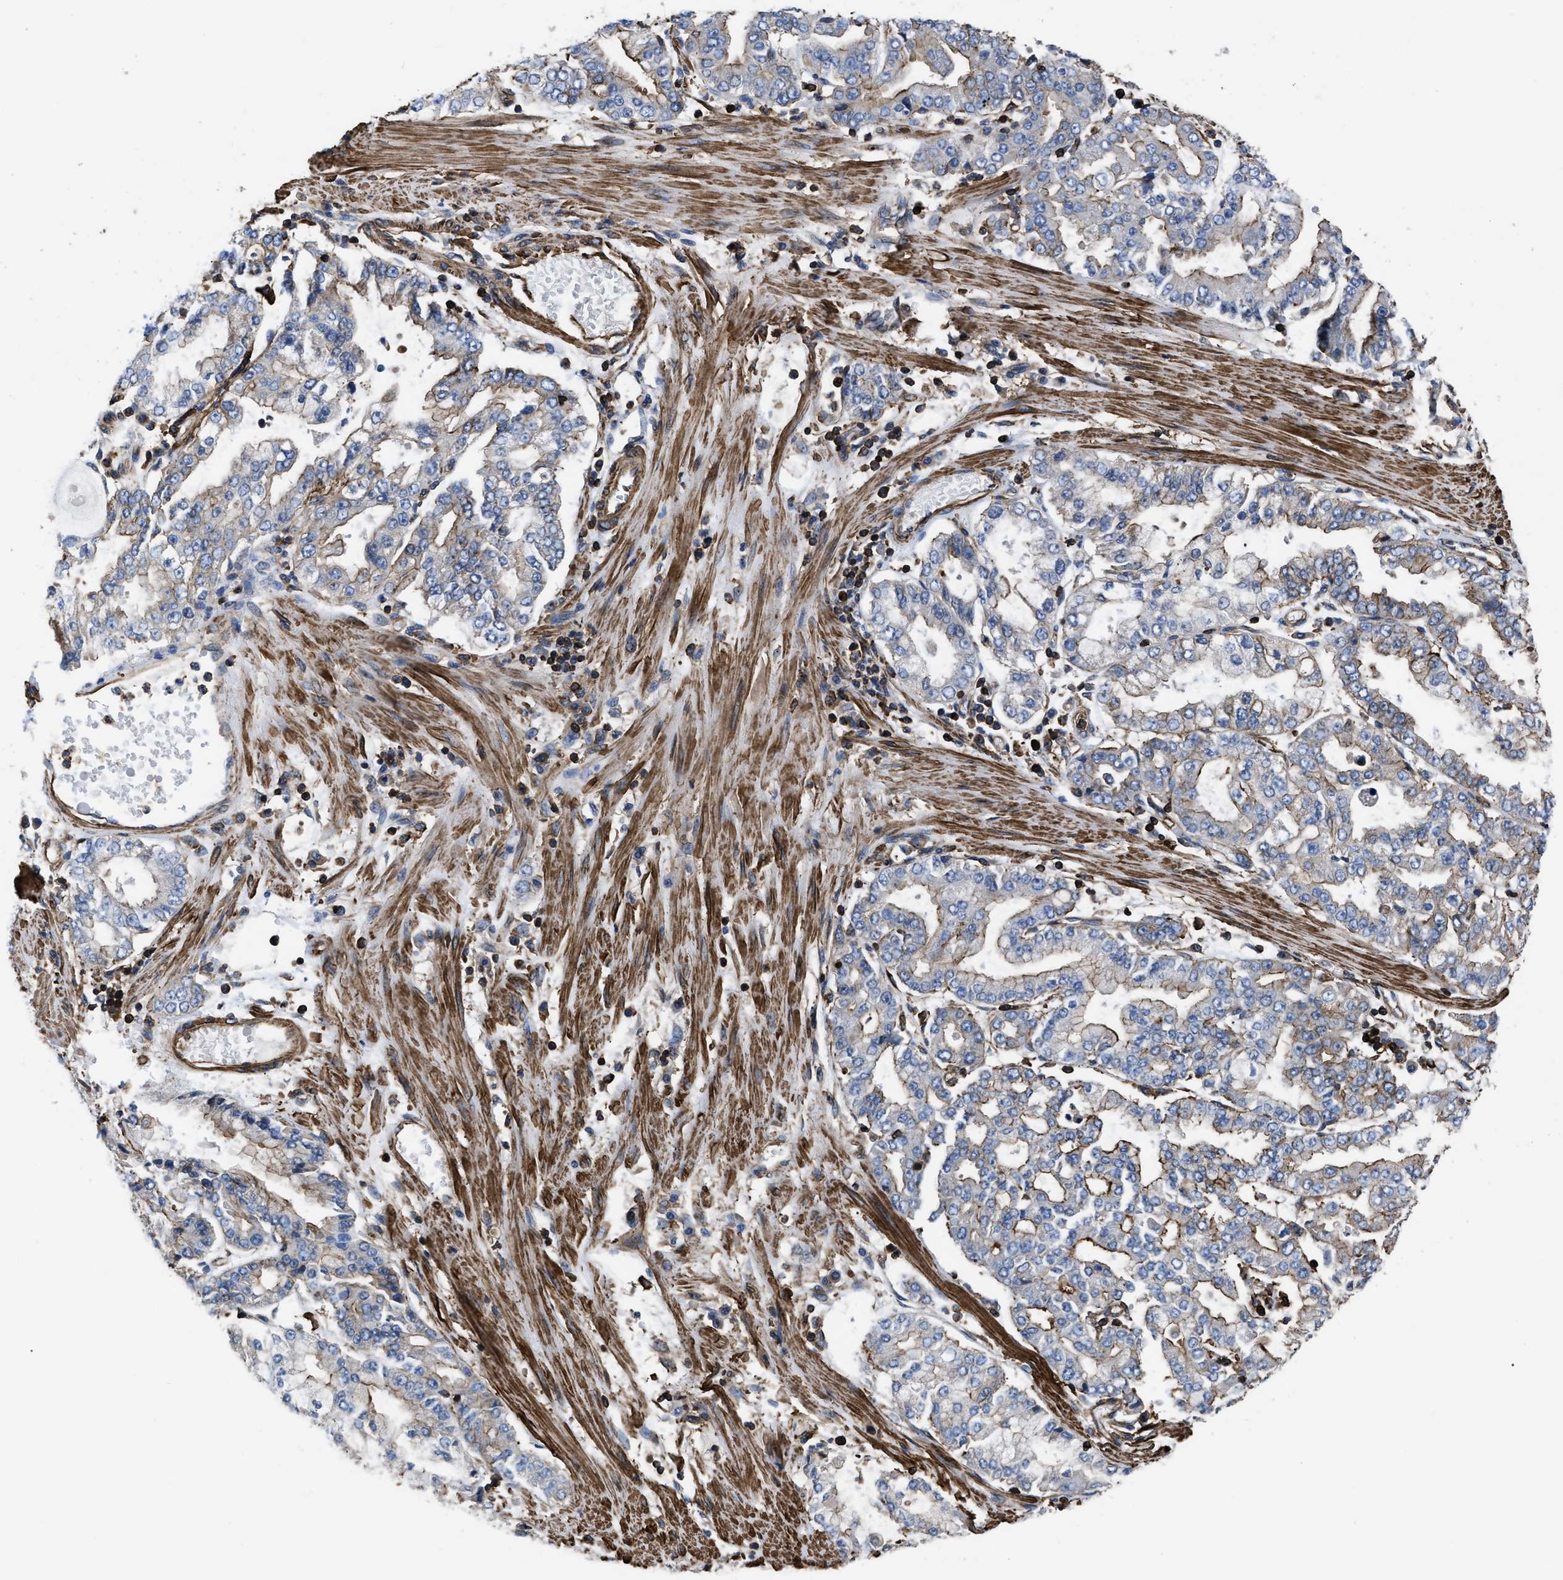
{"staining": {"intensity": "moderate", "quantity": ">75%", "location": "cytoplasmic/membranous"}, "tissue": "stomach cancer", "cell_type": "Tumor cells", "image_type": "cancer", "snomed": [{"axis": "morphology", "description": "Adenocarcinoma, NOS"}, {"axis": "topography", "description": "Stomach"}], "caption": "Immunohistochemistry image of human stomach cancer stained for a protein (brown), which reveals medium levels of moderate cytoplasmic/membranous staining in approximately >75% of tumor cells.", "gene": "SCUBE2", "patient": {"sex": "male", "age": 76}}